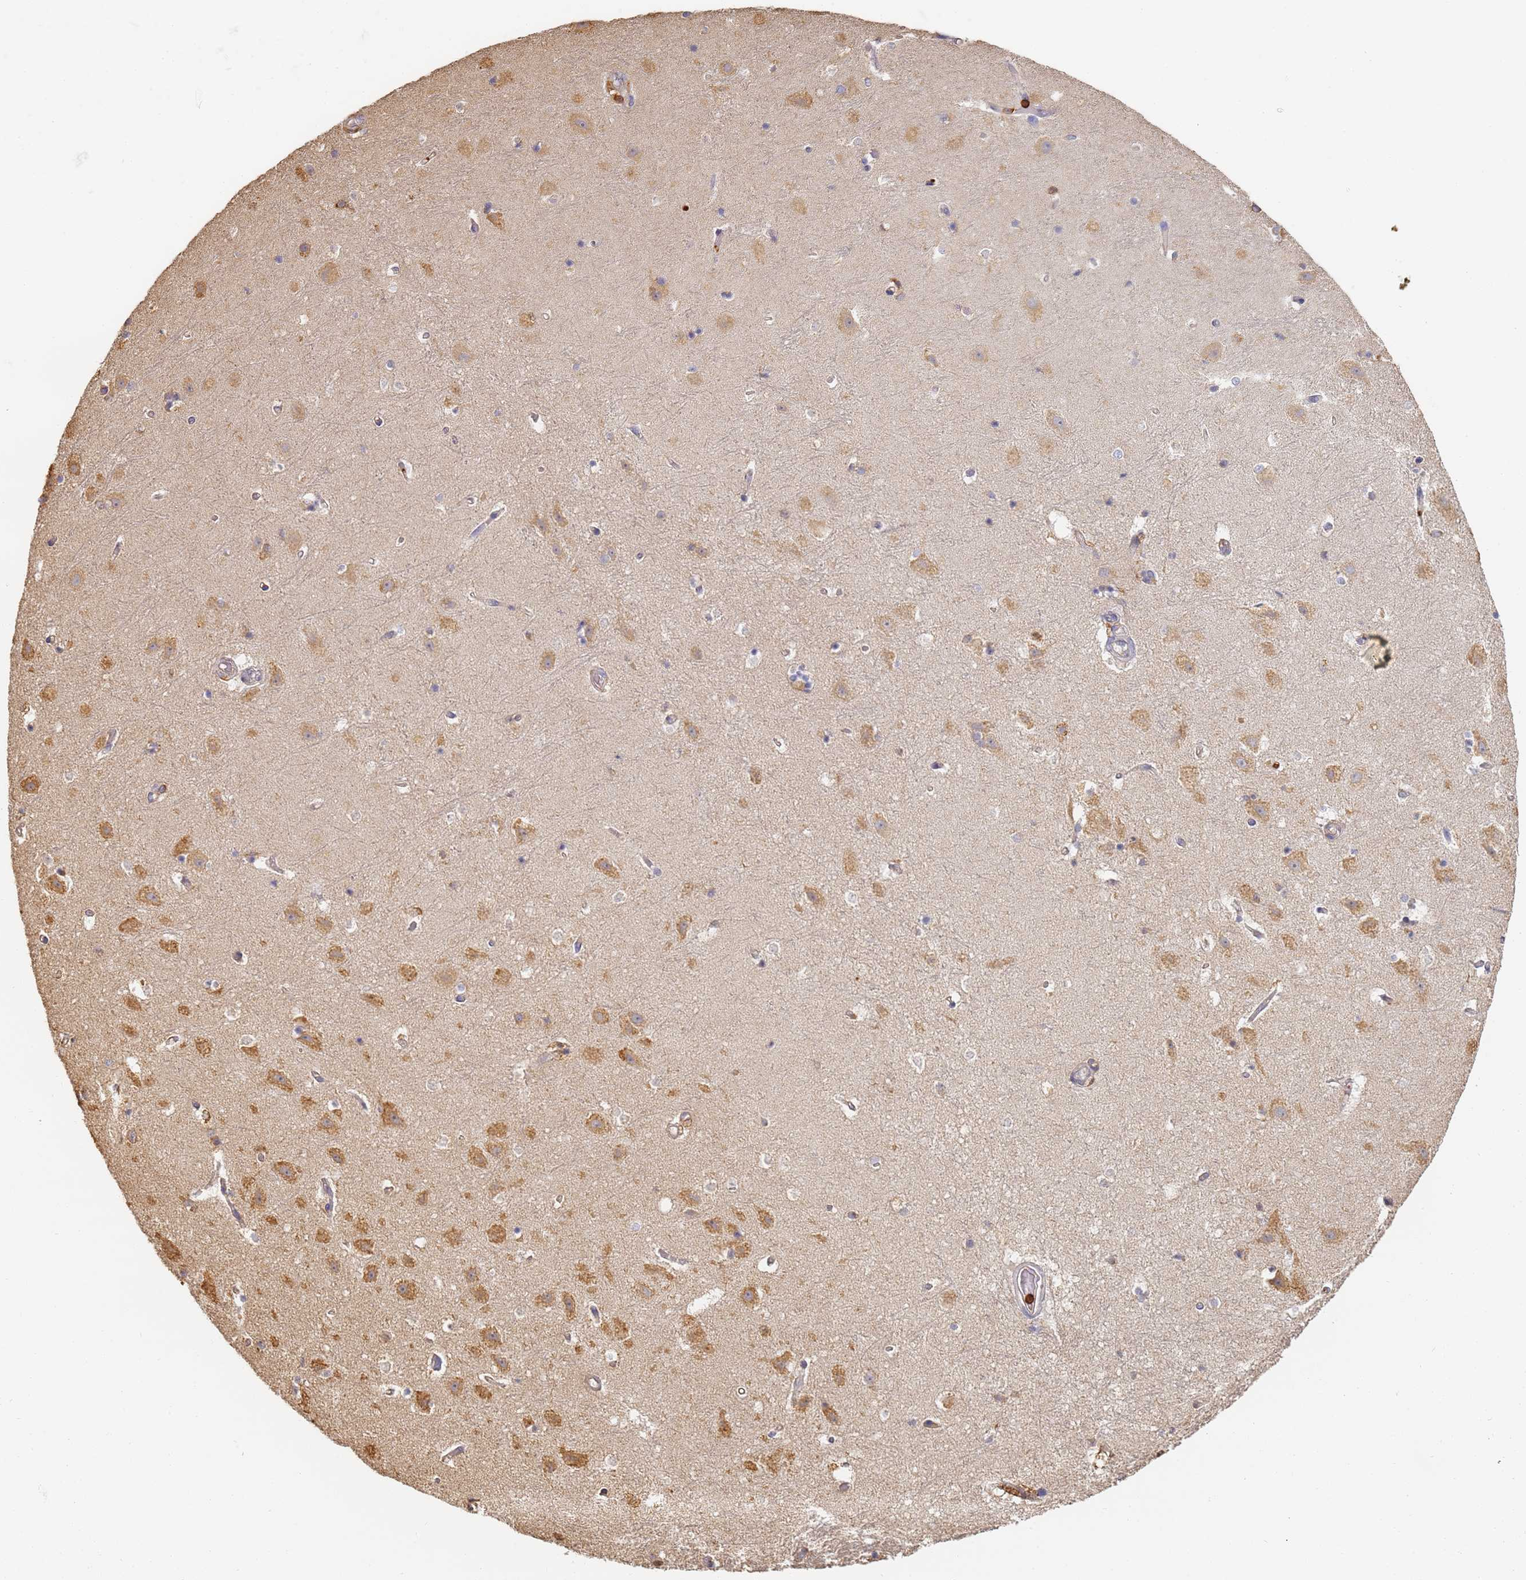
{"staining": {"intensity": "negative", "quantity": "none", "location": "none"}, "tissue": "hippocampus", "cell_type": "Glial cells", "image_type": "normal", "snomed": [{"axis": "morphology", "description": "Normal tissue, NOS"}, {"axis": "topography", "description": "Hippocampus"}], "caption": "A high-resolution image shows IHC staining of normal hippocampus, which displays no significant staining in glial cells. Brightfield microscopy of immunohistochemistry stained with DAB (brown) and hematoxylin (blue), captured at high magnification.", "gene": "BIN2", "patient": {"sex": "female", "age": 52}}